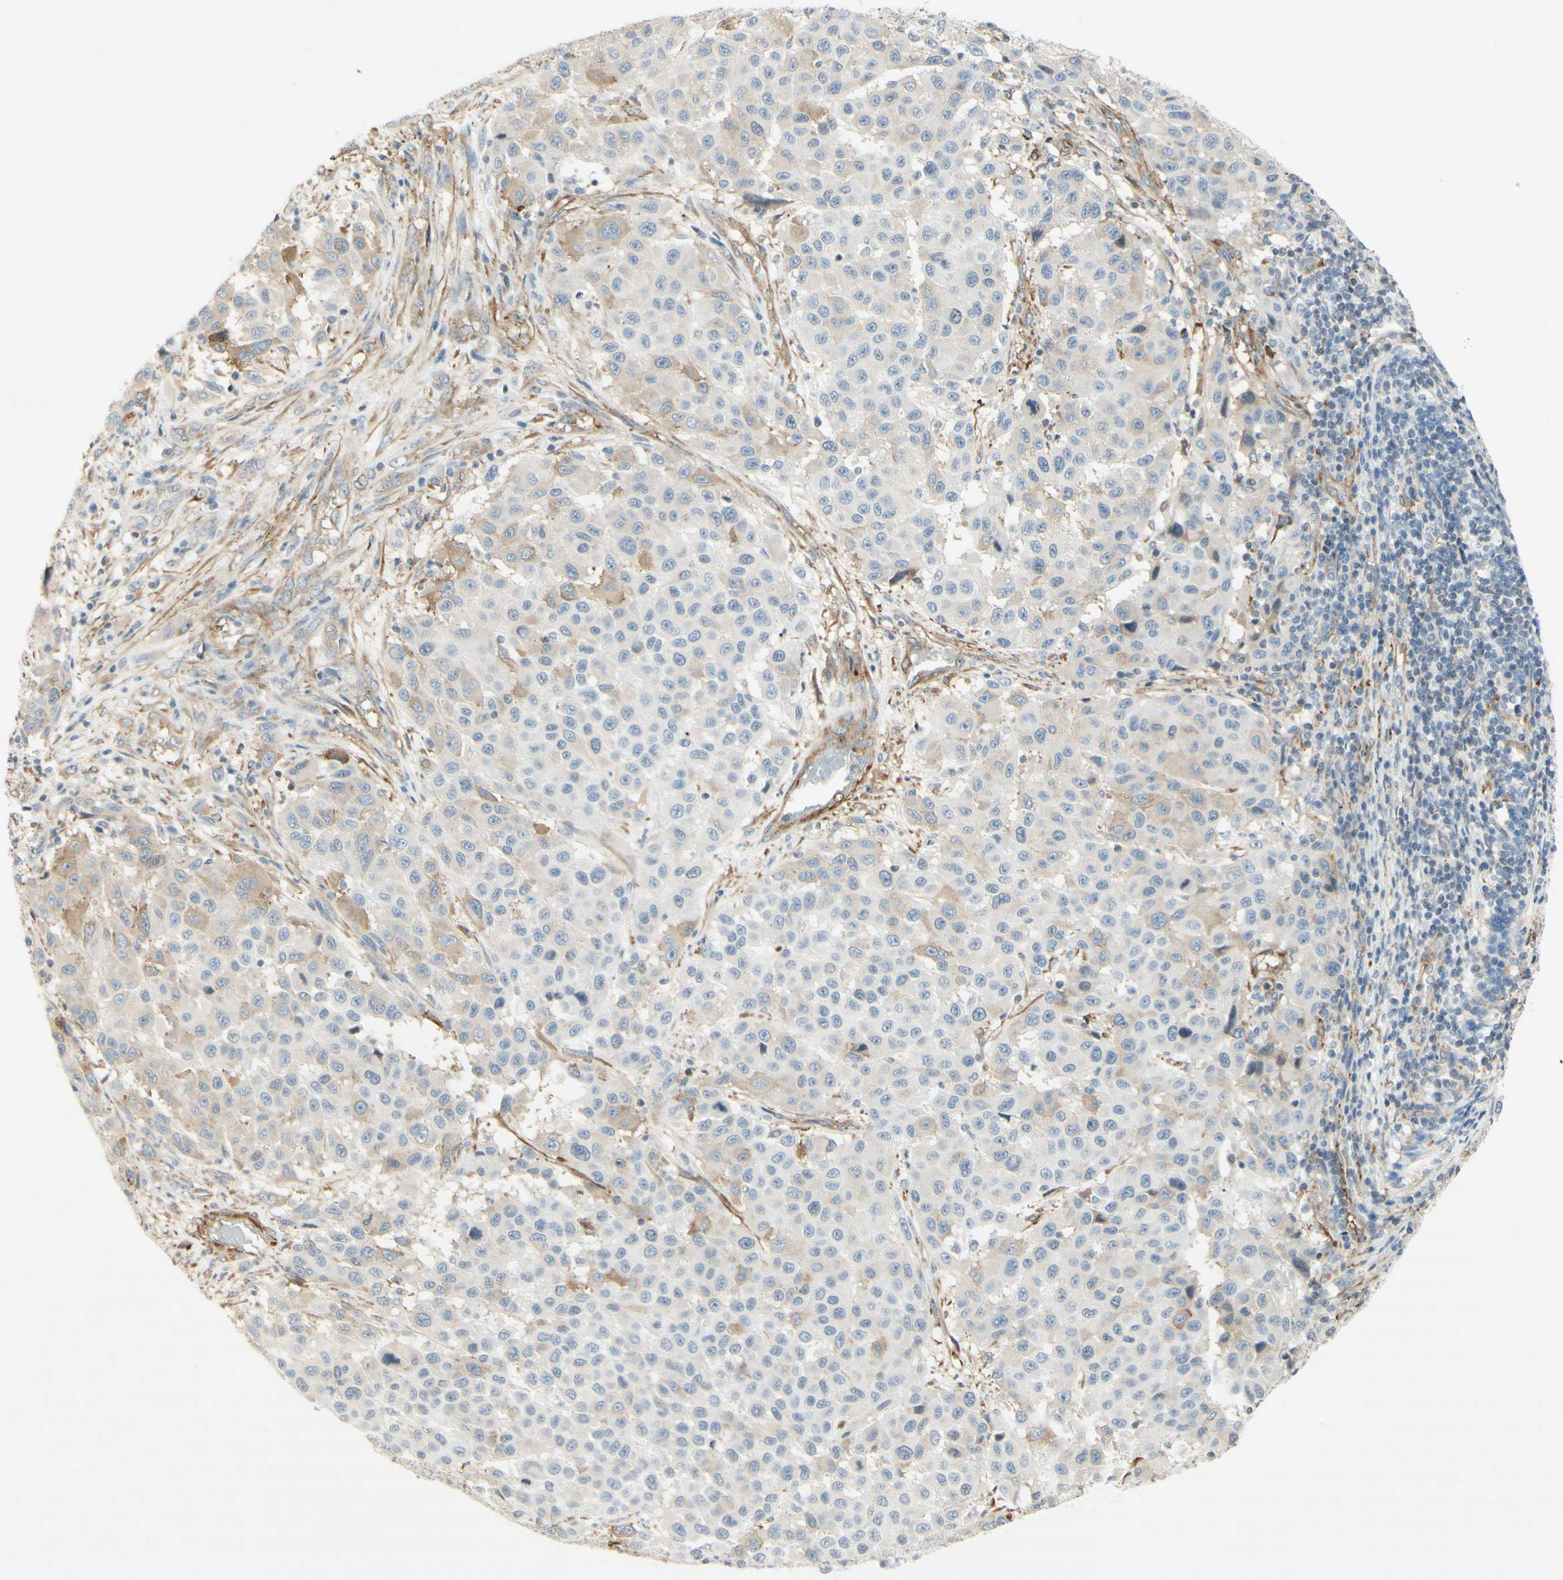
{"staining": {"intensity": "weak", "quantity": "<25%", "location": "cytoplasmic/membranous"}, "tissue": "melanoma", "cell_type": "Tumor cells", "image_type": "cancer", "snomed": [{"axis": "morphology", "description": "Malignant melanoma, Metastatic site"}, {"axis": "topography", "description": "Lymph node"}], "caption": "The image exhibits no staining of tumor cells in malignant melanoma (metastatic site).", "gene": "MAP1B", "patient": {"sex": "male", "age": 61}}